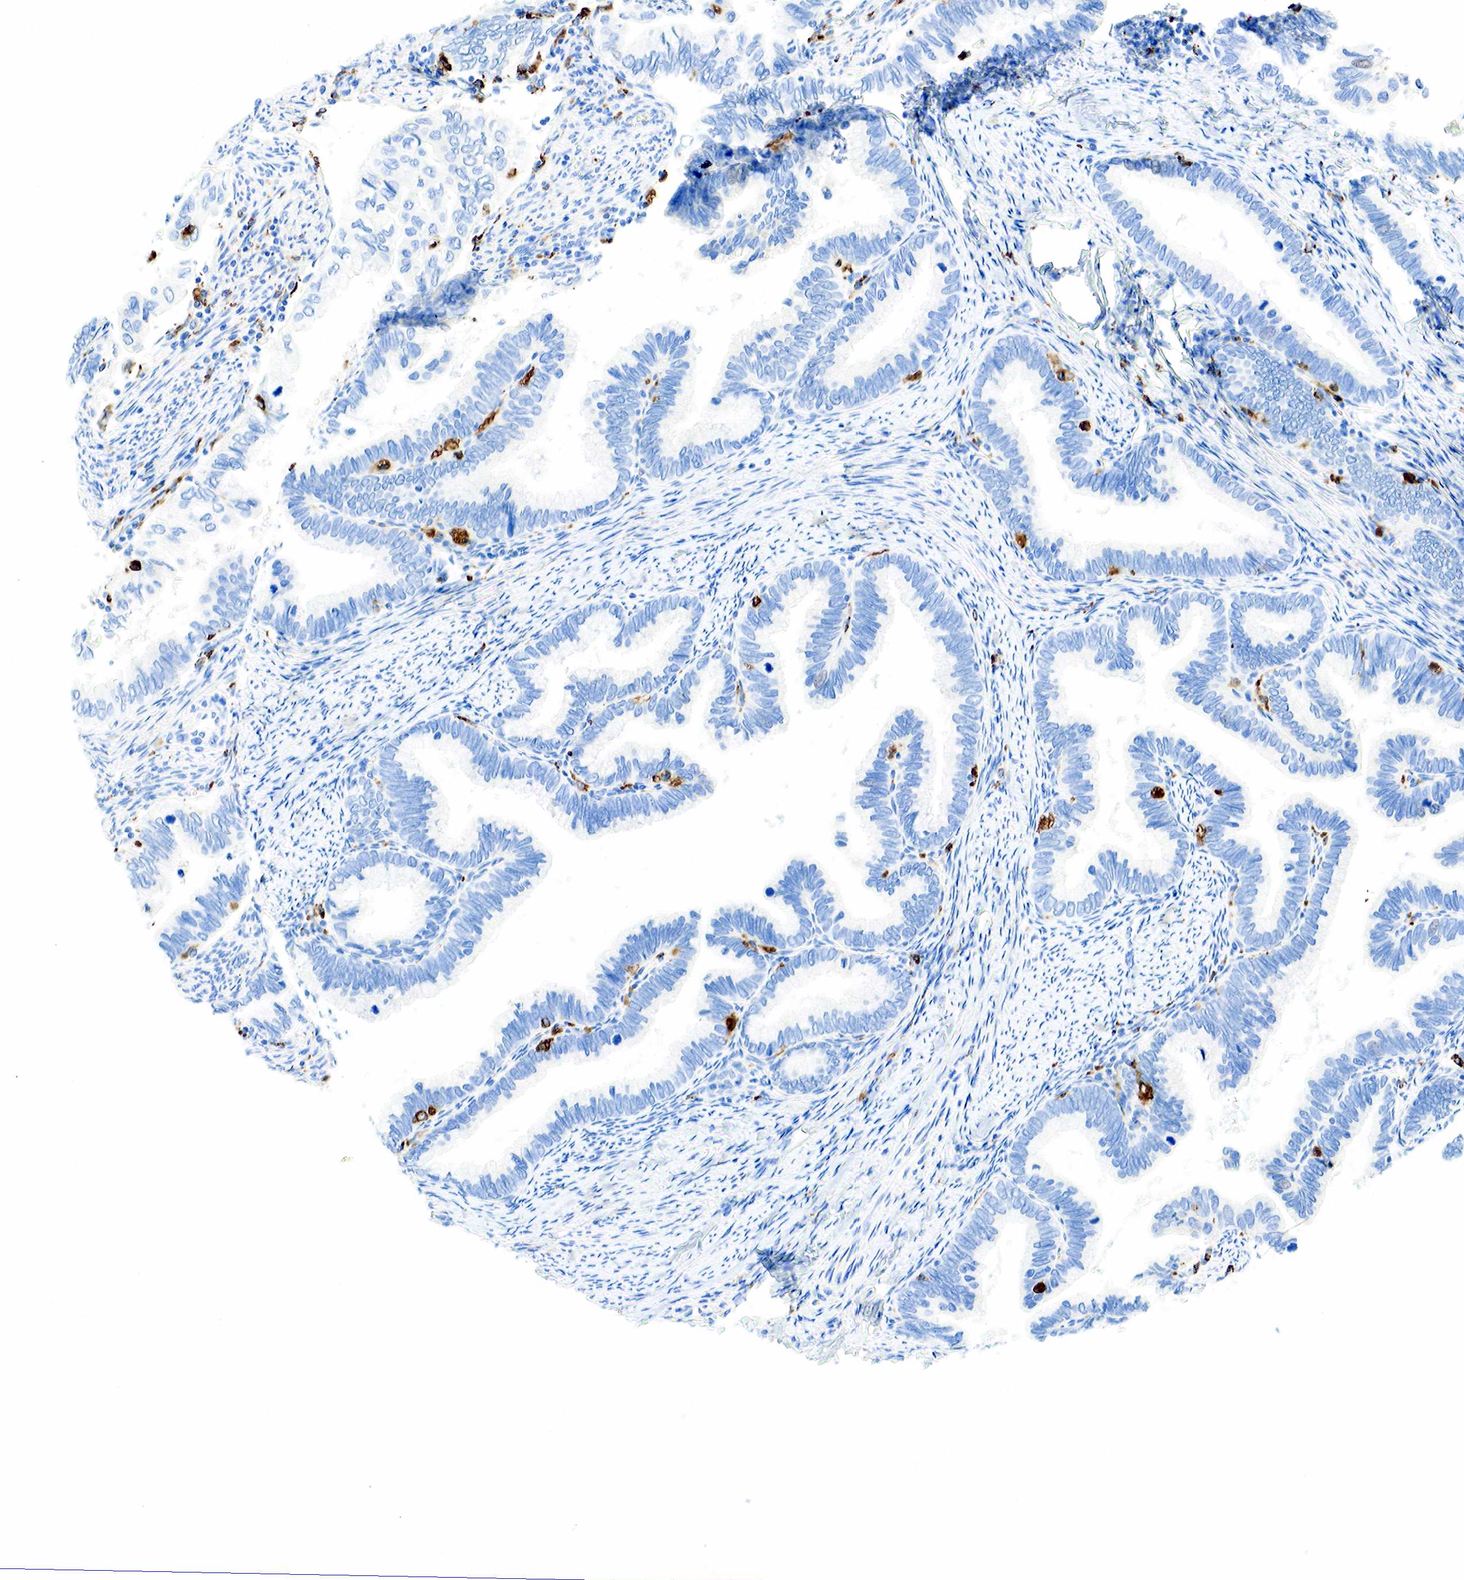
{"staining": {"intensity": "negative", "quantity": "none", "location": "none"}, "tissue": "cervical cancer", "cell_type": "Tumor cells", "image_type": "cancer", "snomed": [{"axis": "morphology", "description": "Adenocarcinoma, NOS"}, {"axis": "topography", "description": "Cervix"}], "caption": "Immunohistochemistry image of neoplastic tissue: human adenocarcinoma (cervical) stained with DAB (3,3'-diaminobenzidine) shows no significant protein expression in tumor cells.", "gene": "CD68", "patient": {"sex": "female", "age": 49}}